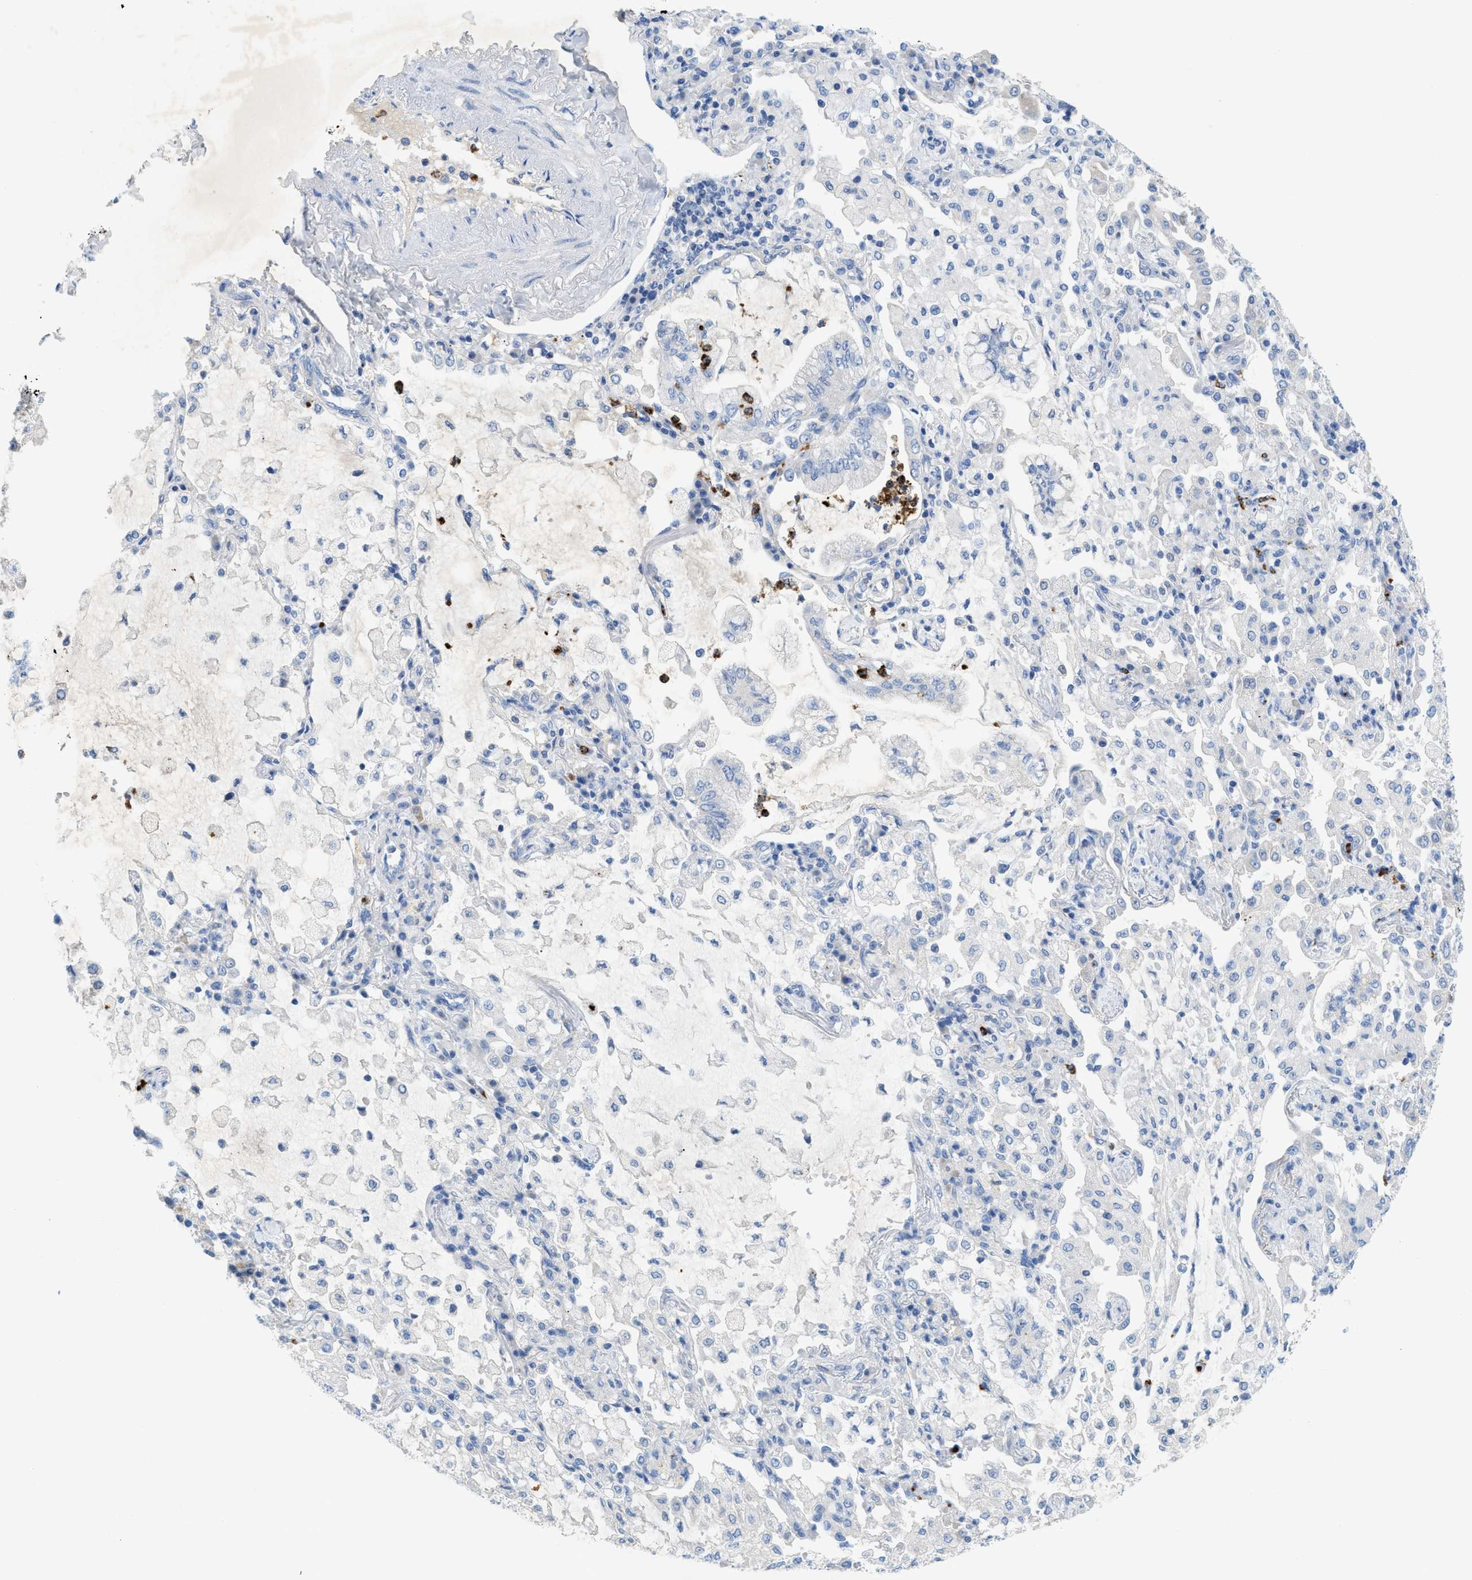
{"staining": {"intensity": "negative", "quantity": "none", "location": "none"}, "tissue": "lung cancer", "cell_type": "Tumor cells", "image_type": "cancer", "snomed": [{"axis": "morphology", "description": "Adenocarcinoma, NOS"}, {"axis": "topography", "description": "Lung"}], "caption": "Lung cancer was stained to show a protein in brown. There is no significant positivity in tumor cells.", "gene": "CMTM1", "patient": {"sex": "female", "age": 70}}